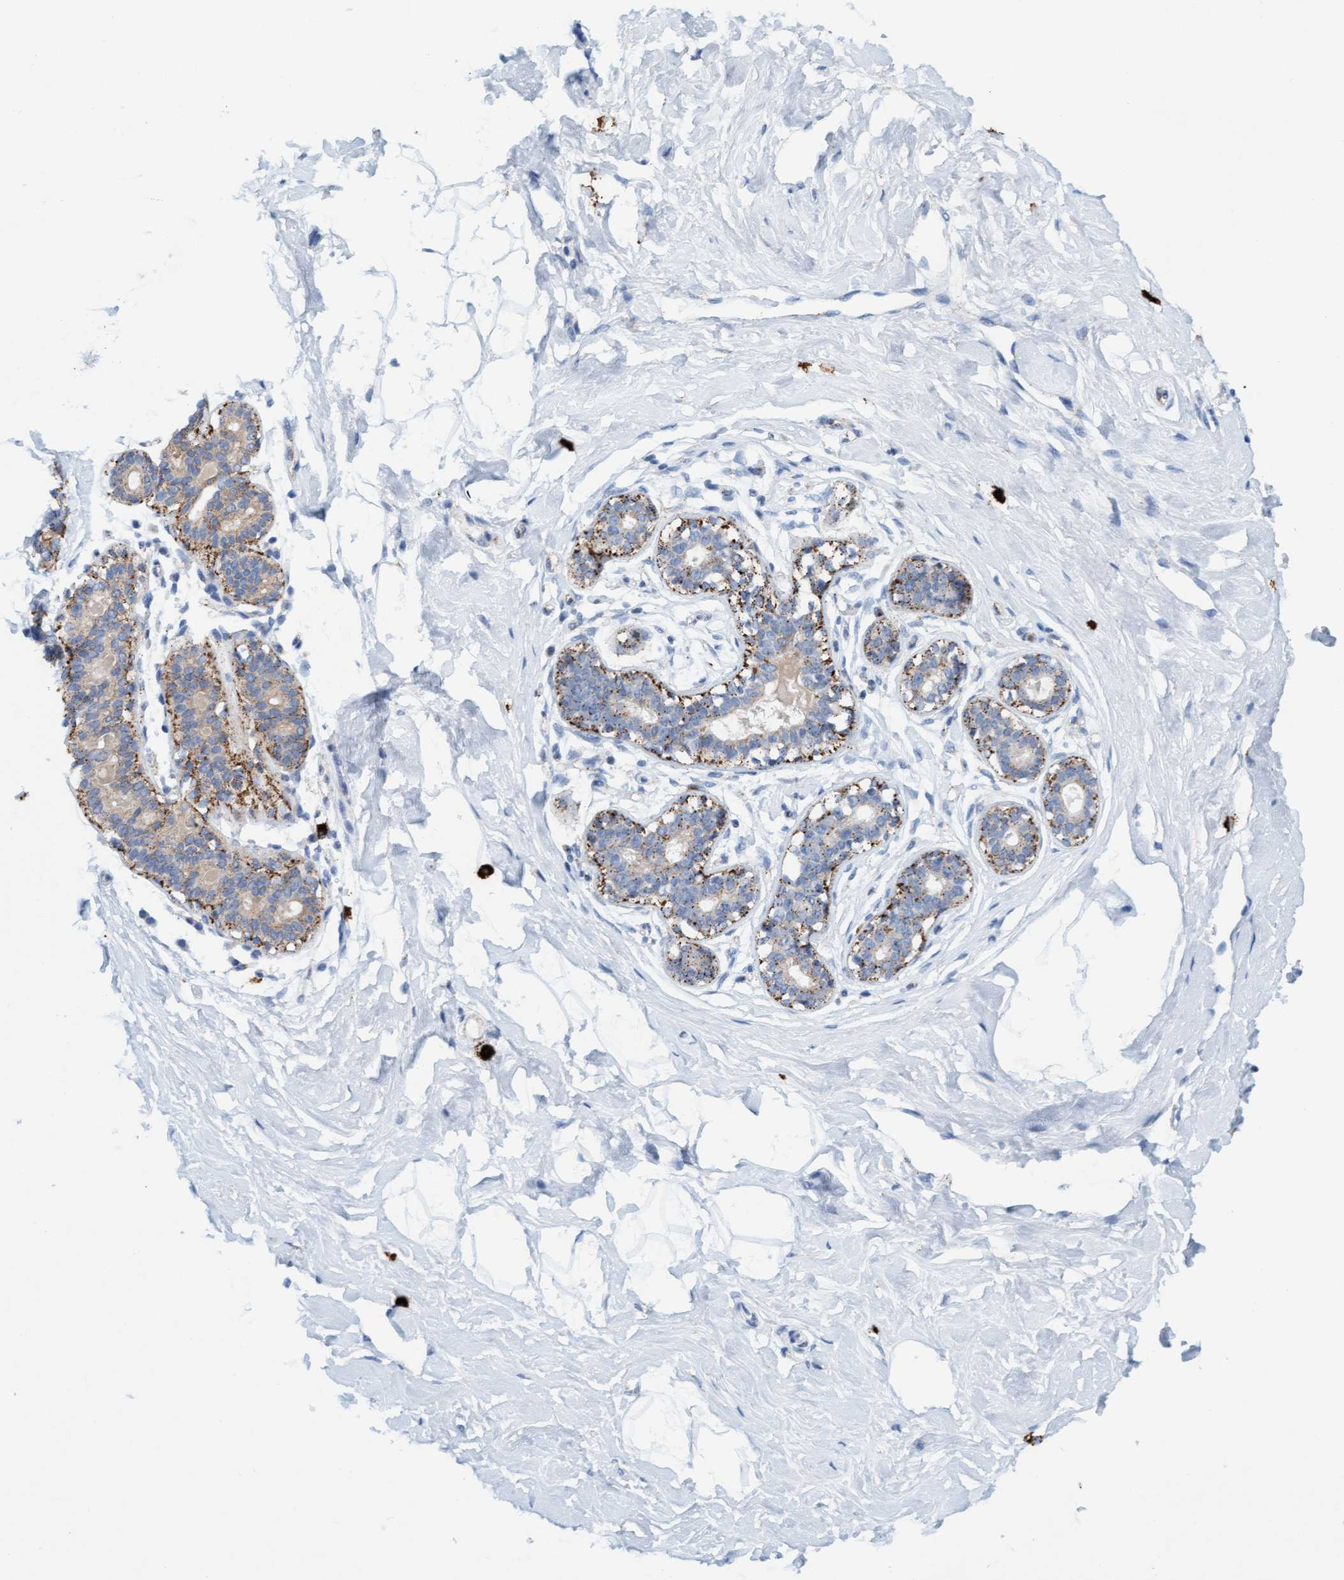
{"staining": {"intensity": "negative", "quantity": "none", "location": "none"}, "tissue": "breast", "cell_type": "Adipocytes", "image_type": "normal", "snomed": [{"axis": "morphology", "description": "Normal tissue, NOS"}, {"axis": "topography", "description": "Breast"}], "caption": "Unremarkable breast was stained to show a protein in brown. There is no significant expression in adipocytes.", "gene": "SGSH", "patient": {"sex": "female", "age": 23}}